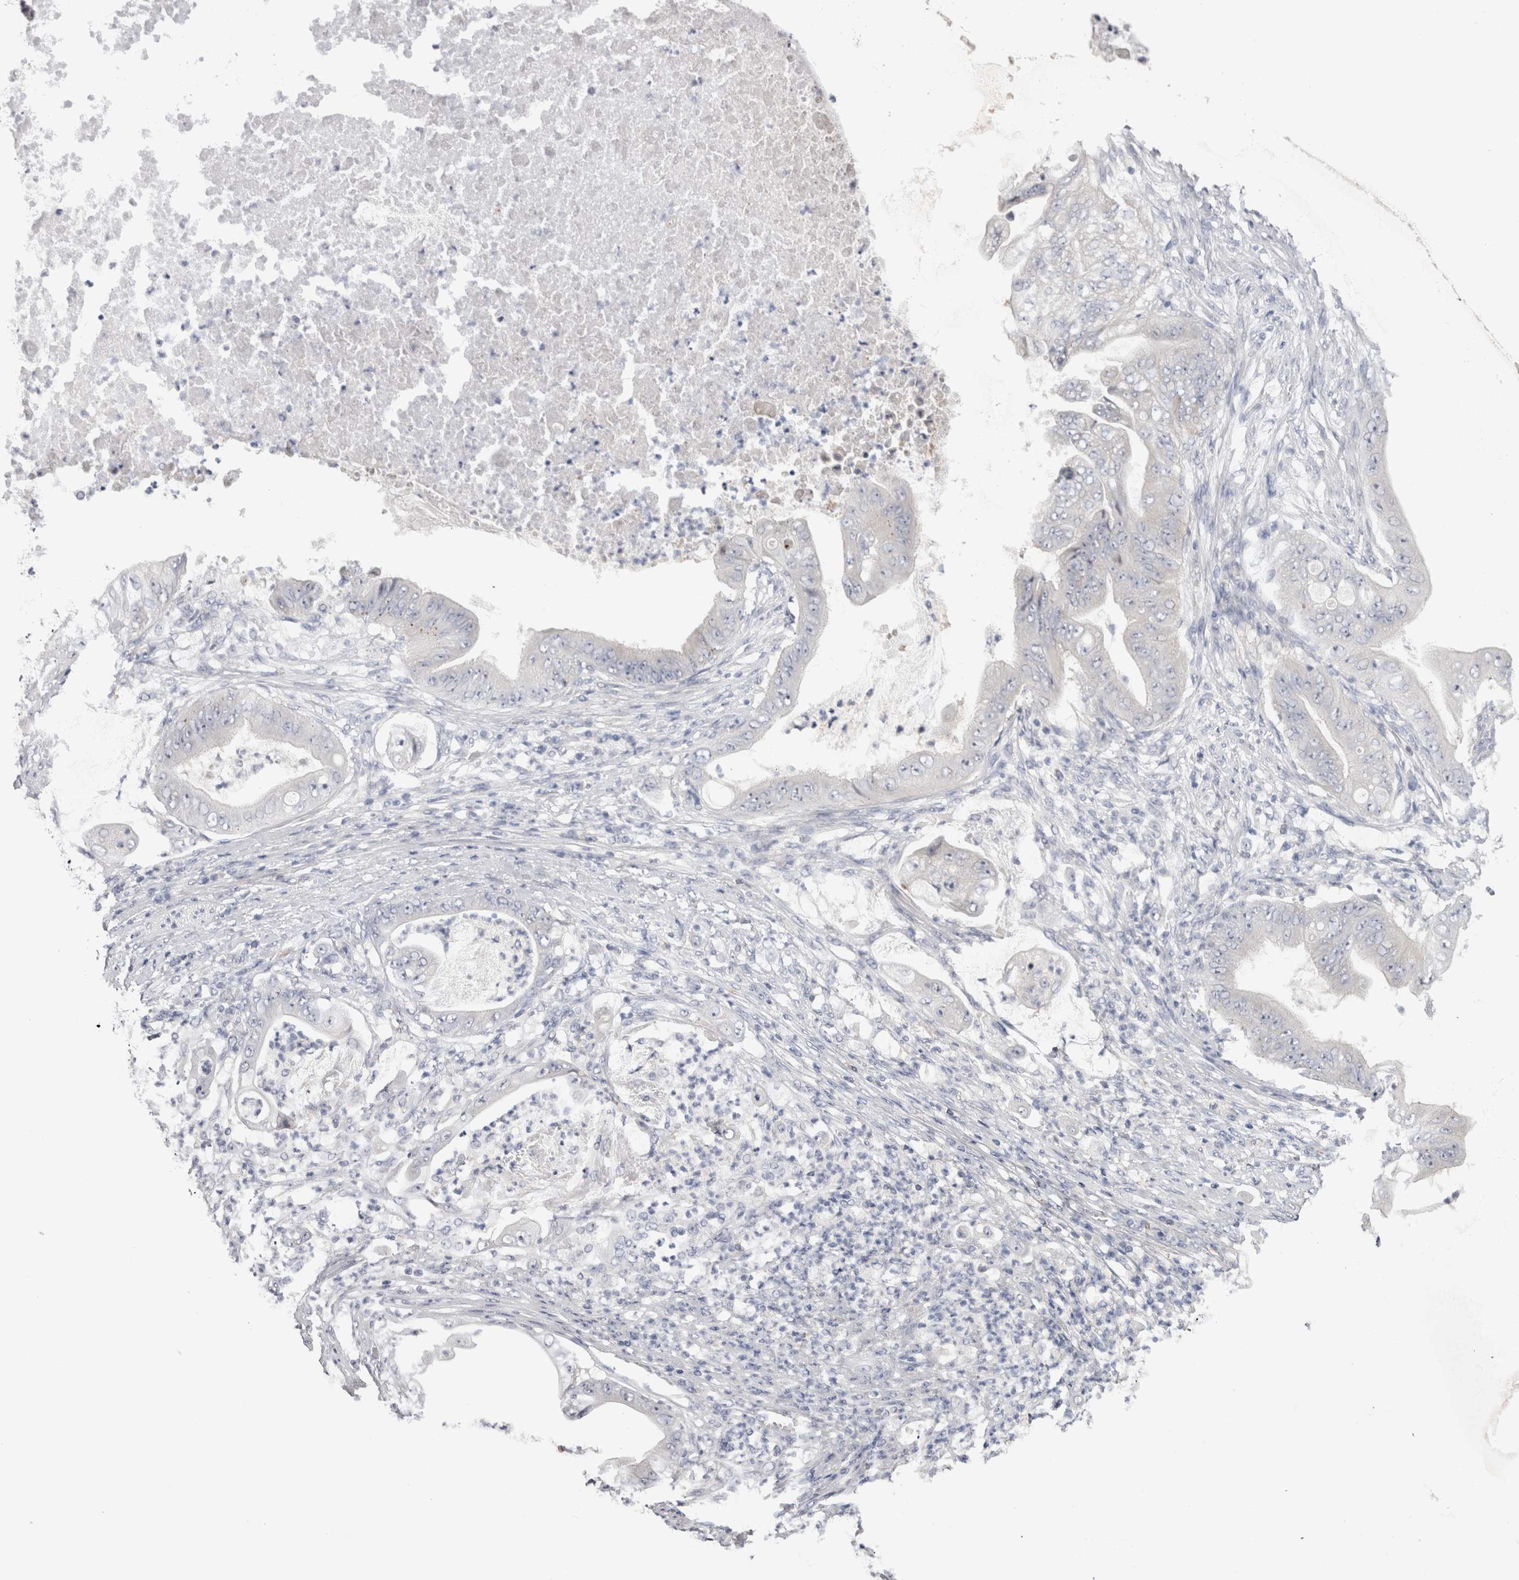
{"staining": {"intensity": "negative", "quantity": "none", "location": "none"}, "tissue": "stomach cancer", "cell_type": "Tumor cells", "image_type": "cancer", "snomed": [{"axis": "morphology", "description": "Adenocarcinoma, NOS"}, {"axis": "topography", "description": "Stomach"}], "caption": "A photomicrograph of human stomach cancer (adenocarcinoma) is negative for staining in tumor cells. The staining is performed using DAB brown chromogen with nuclei counter-stained in using hematoxylin.", "gene": "PWP2", "patient": {"sex": "female", "age": 73}}